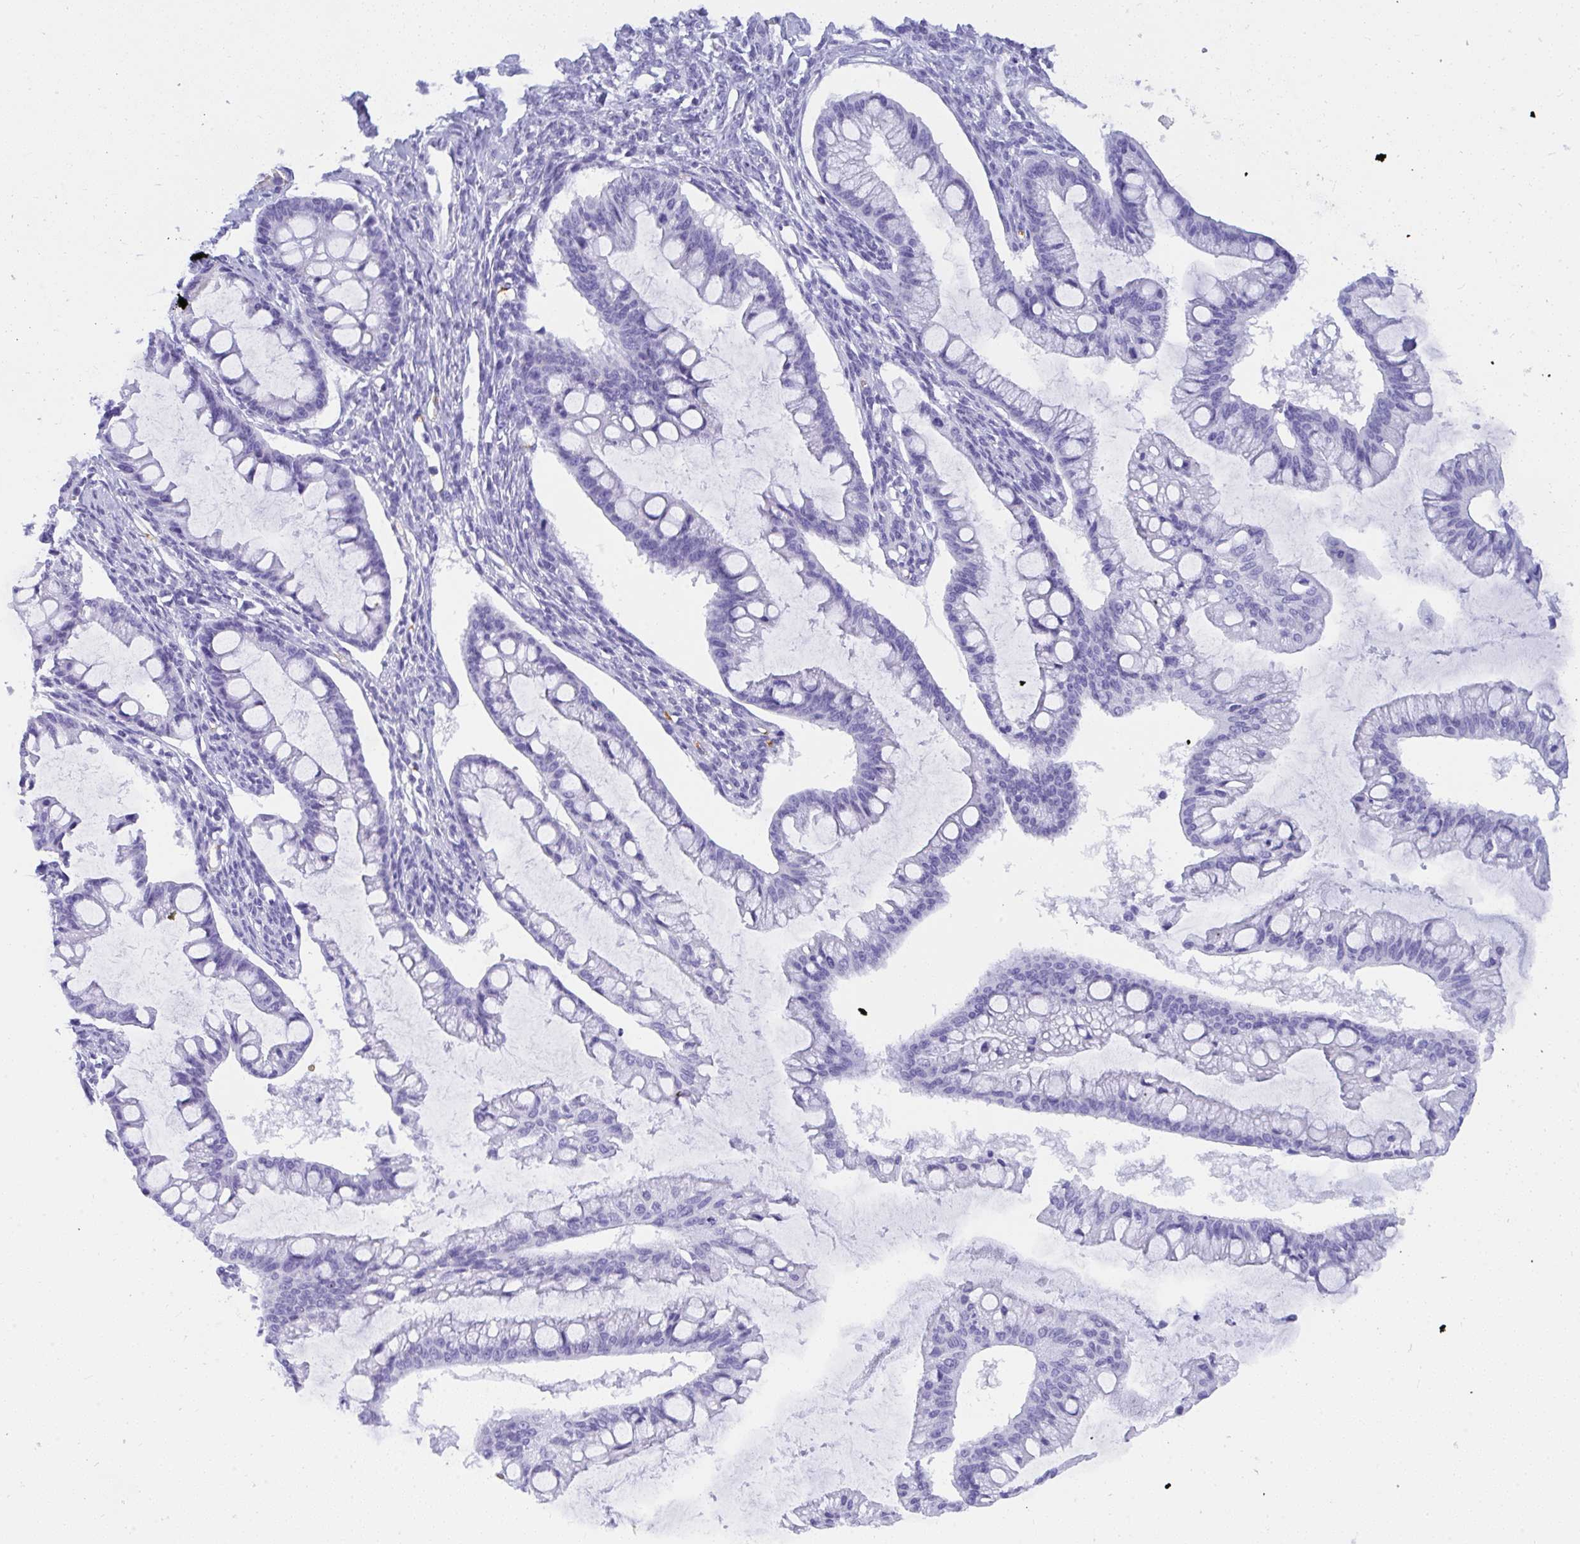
{"staining": {"intensity": "negative", "quantity": "none", "location": "none"}, "tissue": "ovarian cancer", "cell_type": "Tumor cells", "image_type": "cancer", "snomed": [{"axis": "morphology", "description": "Cystadenocarcinoma, mucinous, NOS"}, {"axis": "topography", "description": "Ovary"}], "caption": "A histopathology image of ovarian cancer (mucinous cystadenocarcinoma) stained for a protein reveals no brown staining in tumor cells. (DAB (3,3'-diaminobenzidine) IHC with hematoxylin counter stain).", "gene": "ANK1", "patient": {"sex": "female", "age": 73}}